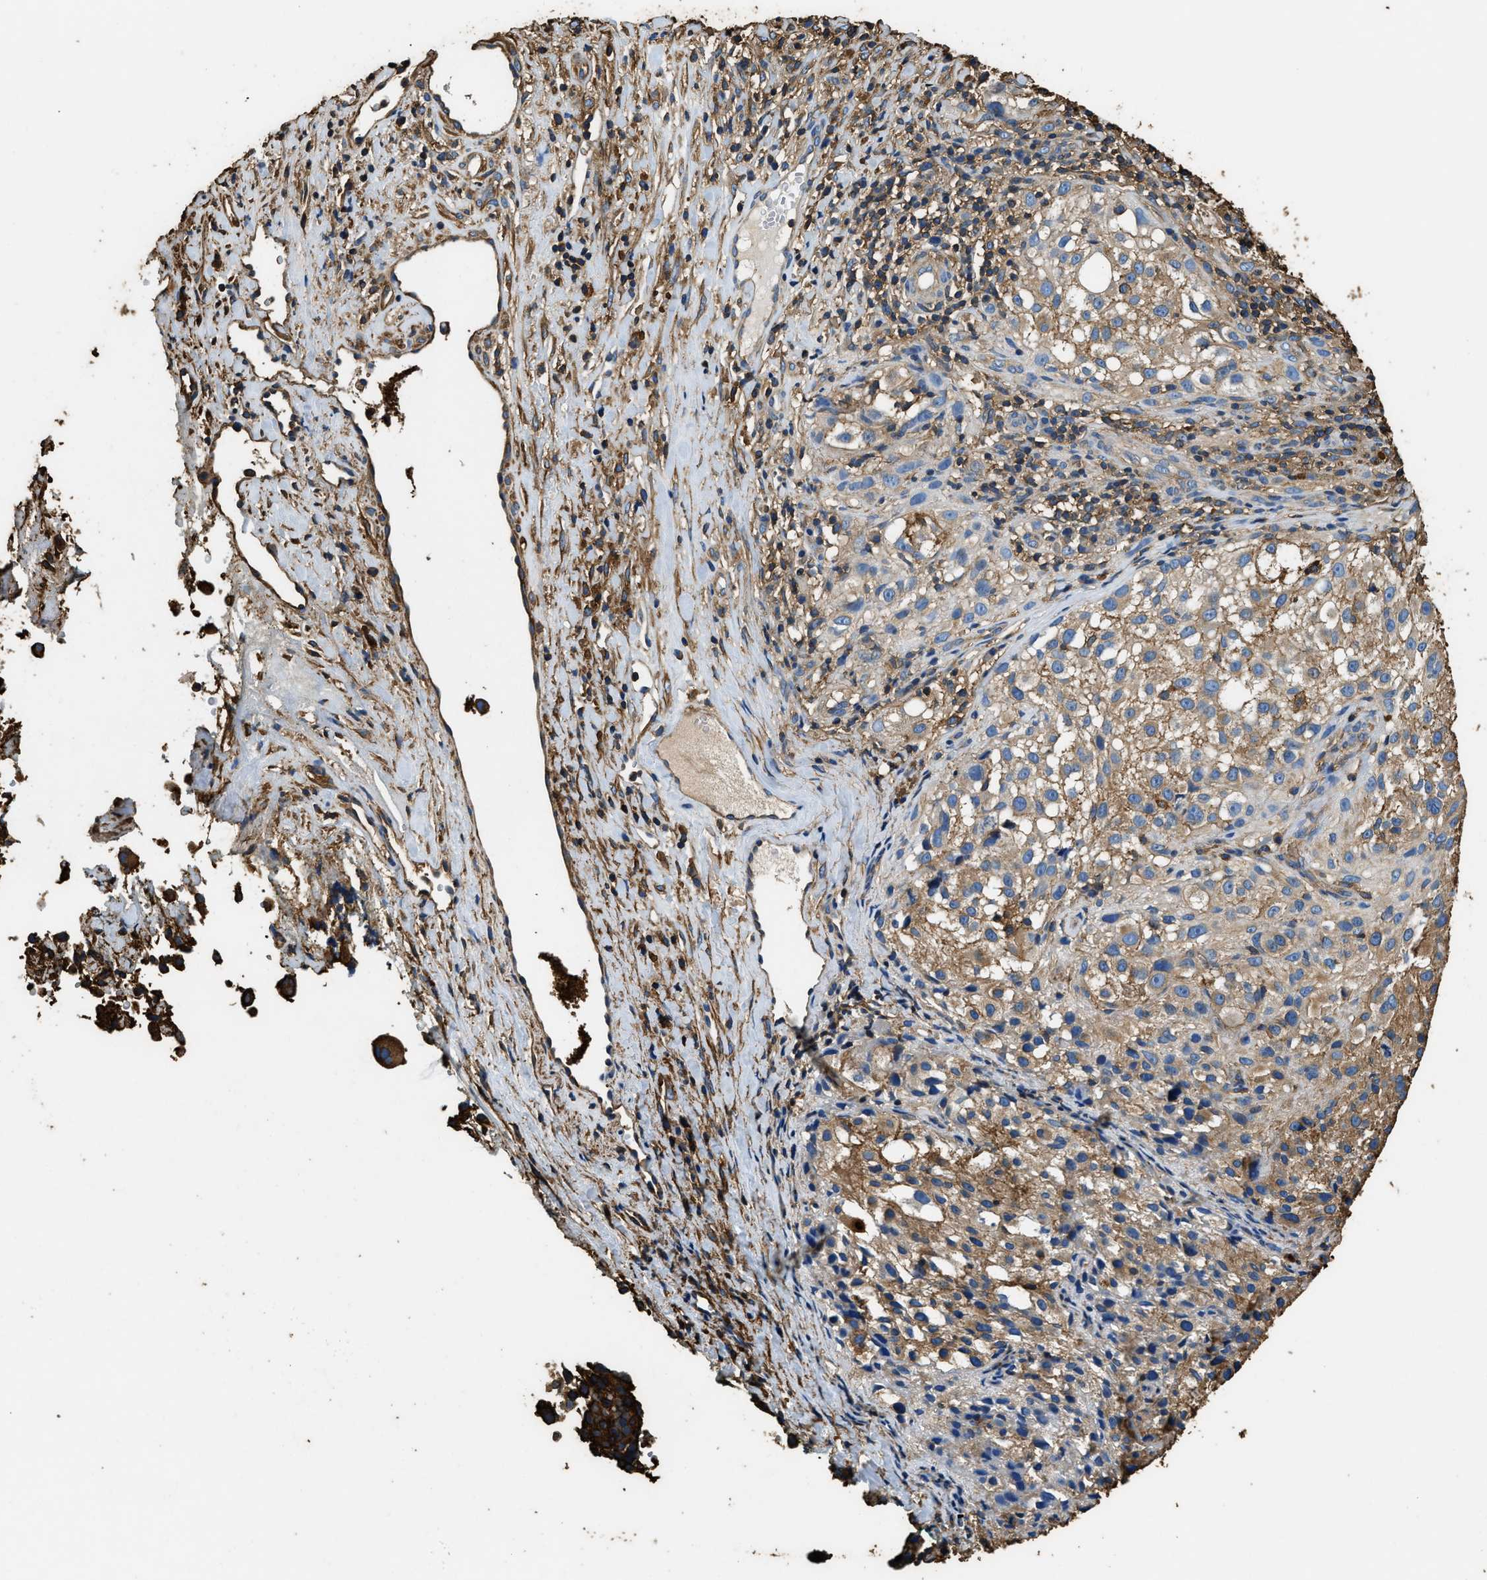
{"staining": {"intensity": "moderate", "quantity": ">75%", "location": "cytoplasmic/membranous"}, "tissue": "melanoma", "cell_type": "Tumor cells", "image_type": "cancer", "snomed": [{"axis": "morphology", "description": "Necrosis, NOS"}, {"axis": "morphology", "description": "Malignant melanoma, NOS"}, {"axis": "topography", "description": "Skin"}], "caption": "This is a histology image of immunohistochemistry staining of melanoma, which shows moderate positivity in the cytoplasmic/membranous of tumor cells.", "gene": "ACCS", "patient": {"sex": "female", "age": 87}}